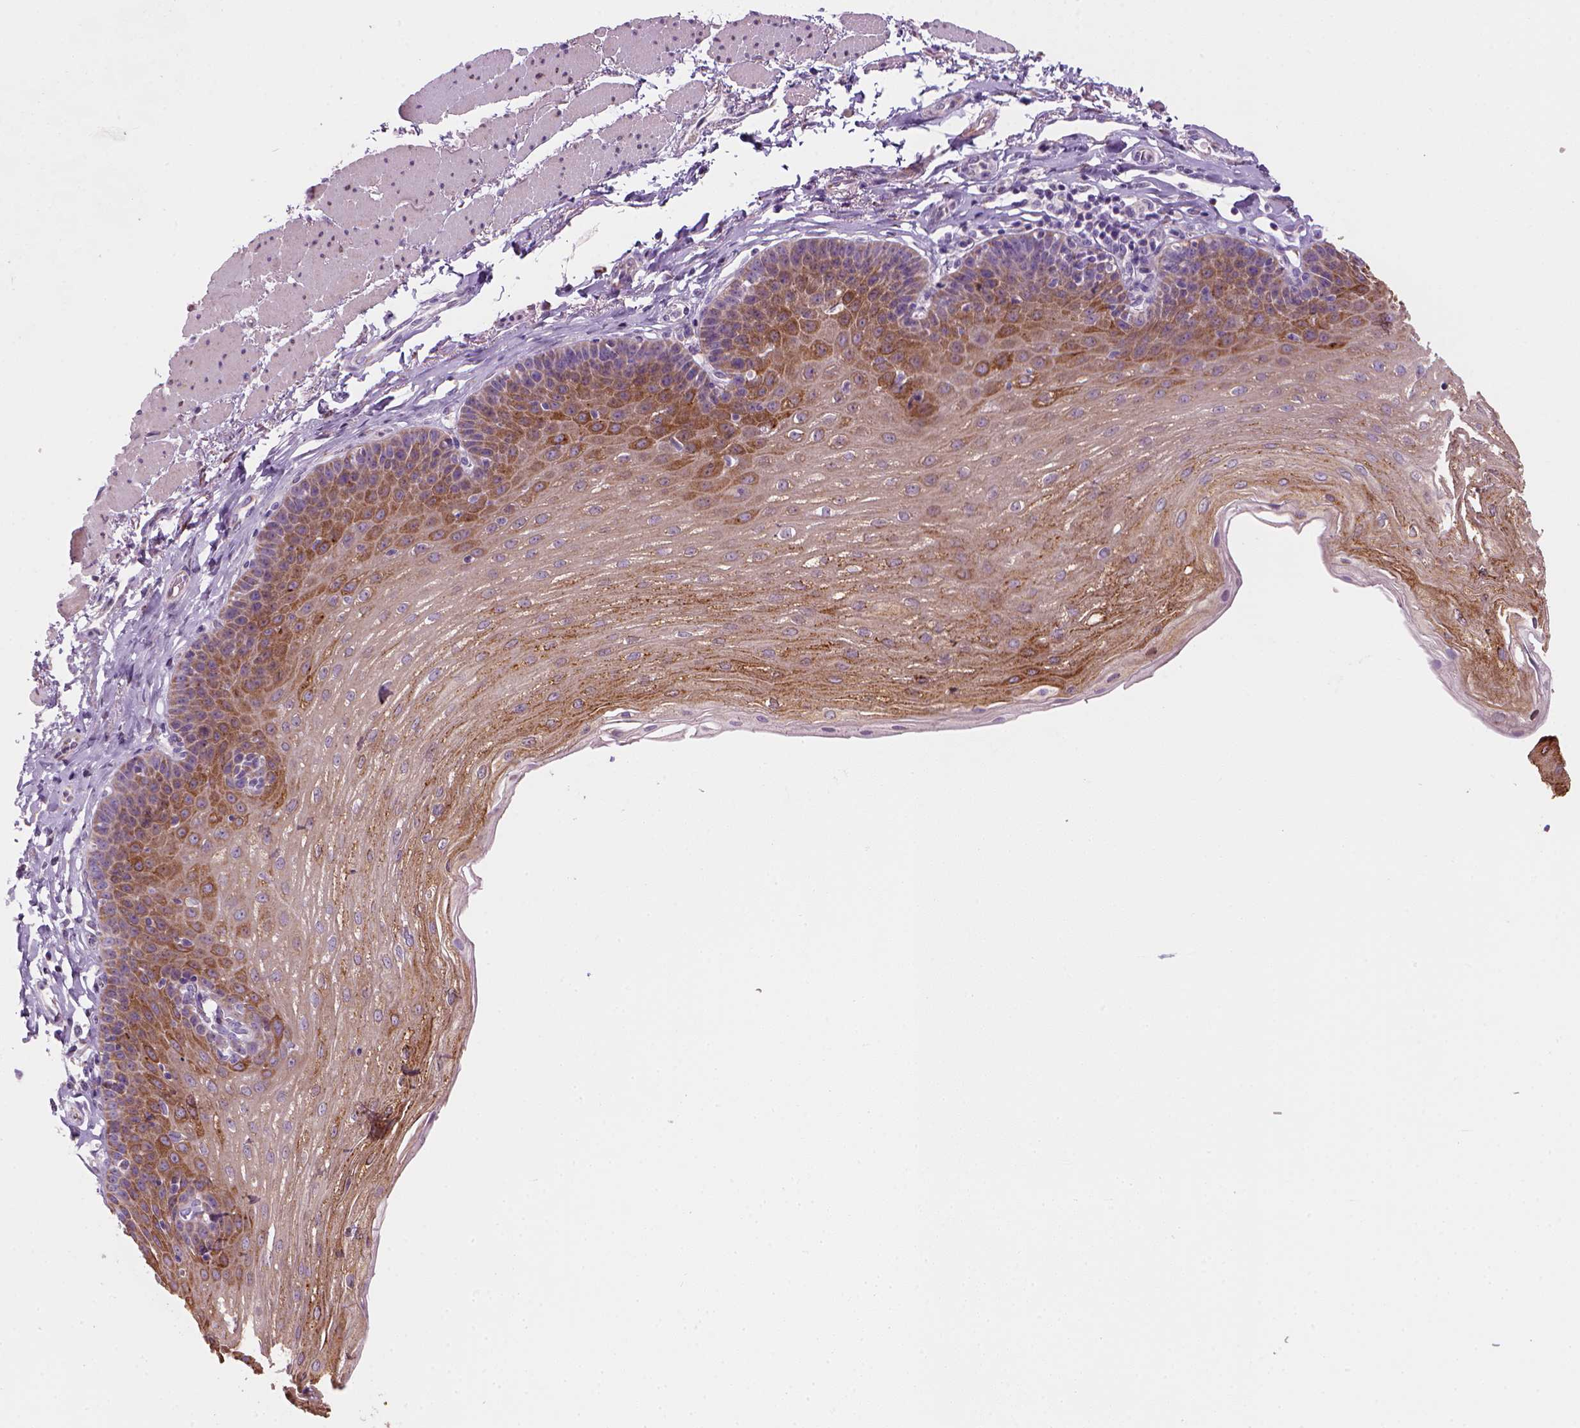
{"staining": {"intensity": "moderate", "quantity": "25%-75%", "location": "cytoplasmic/membranous"}, "tissue": "esophagus", "cell_type": "Squamous epithelial cells", "image_type": "normal", "snomed": [{"axis": "morphology", "description": "Normal tissue, NOS"}, {"axis": "topography", "description": "Esophagus"}], "caption": "Immunohistochemistry (IHC) micrograph of normal esophagus: esophagus stained using IHC exhibits medium levels of moderate protein expression localized specifically in the cytoplasmic/membranous of squamous epithelial cells, appearing as a cytoplasmic/membranous brown color.", "gene": "CES2", "patient": {"sex": "female", "age": 81}}